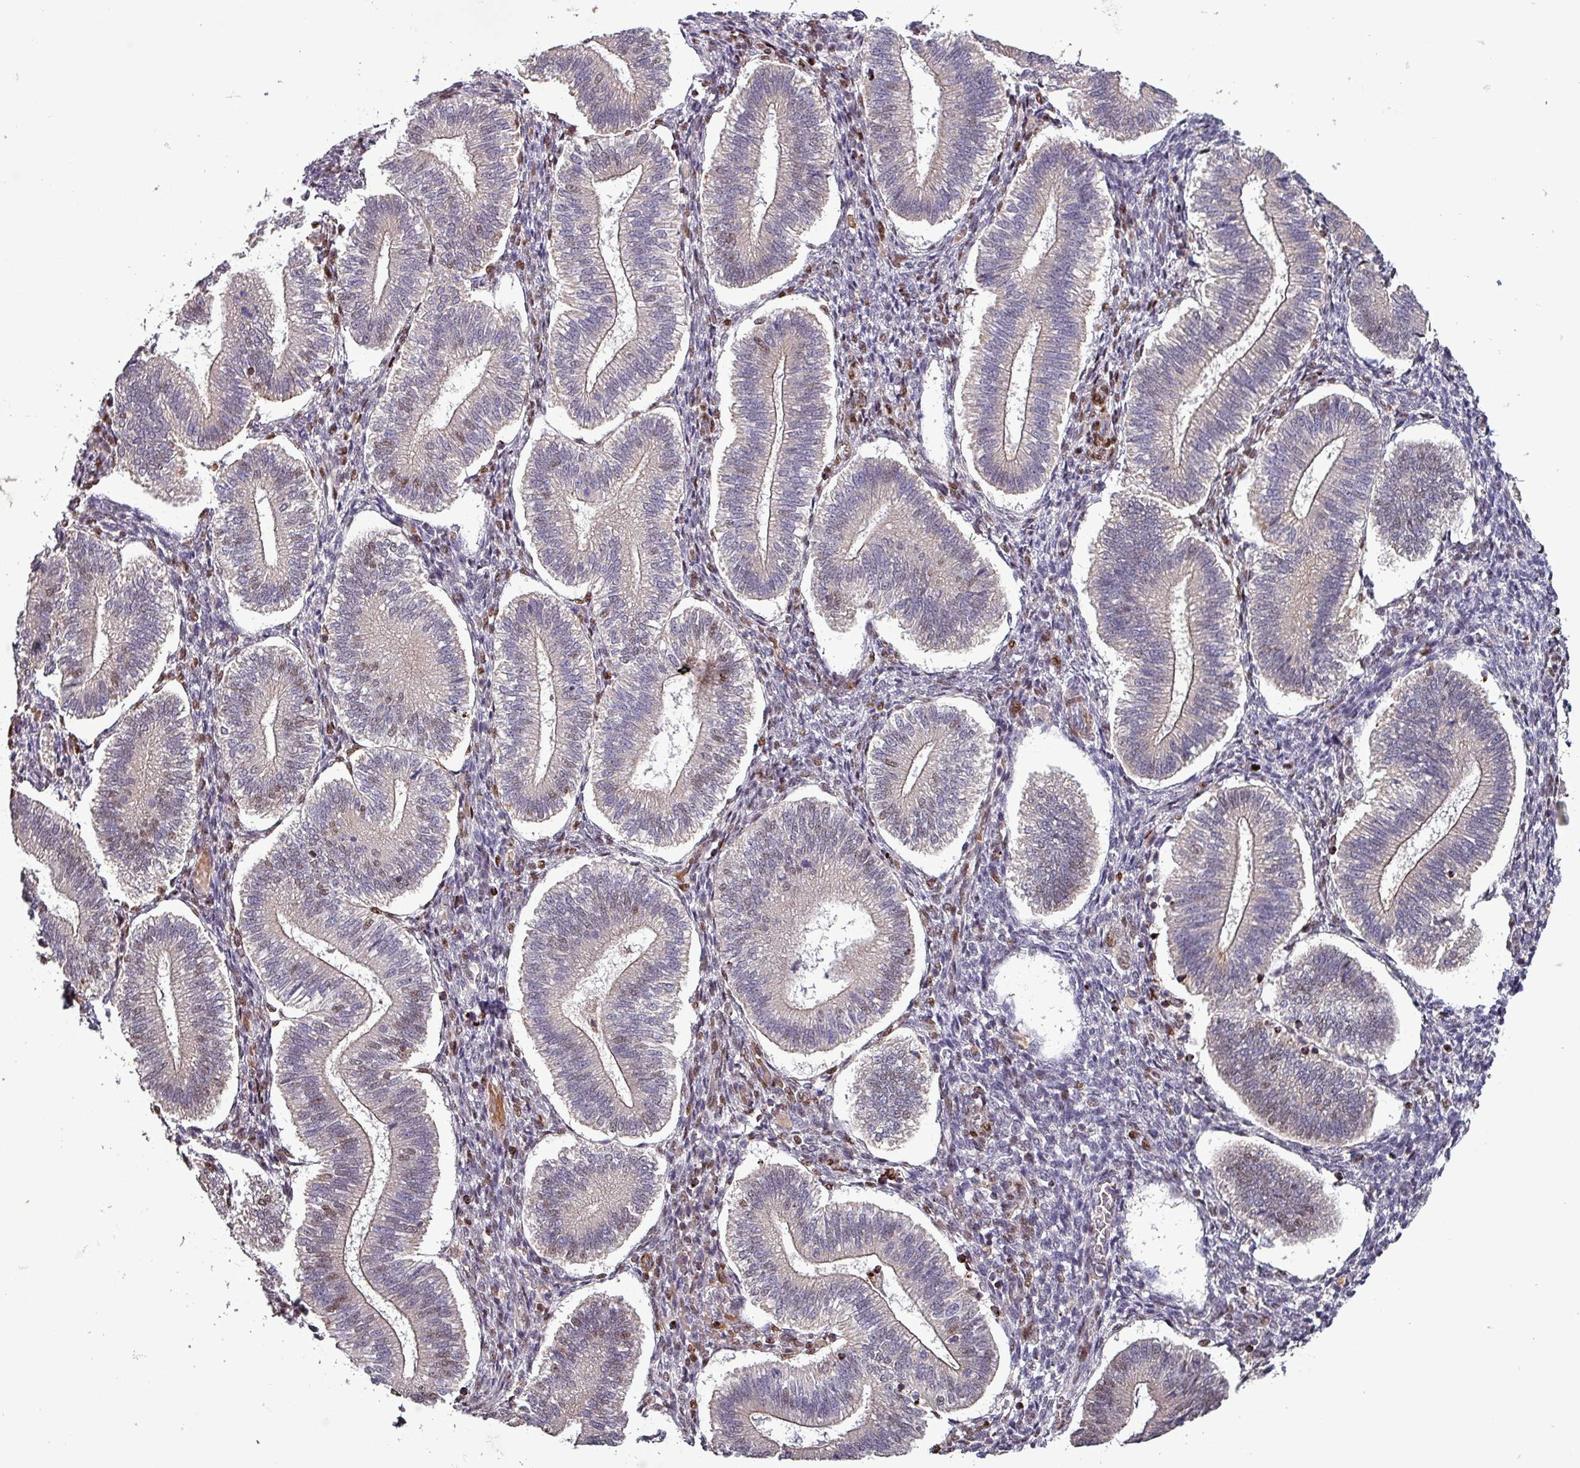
{"staining": {"intensity": "negative", "quantity": "none", "location": "none"}, "tissue": "endometrium", "cell_type": "Cells in endometrial stroma", "image_type": "normal", "snomed": [{"axis": "morphology", "description": "Normal tissue, NOS"}, {"axis": "topography", "description": "Endometrium"}], "caption": "There is no significant expression in cells in endometrial stroma of endometrium. The staining was performed using DAB (3,3'-diaminobenzidine) to visualize the protein expression in brown, while the nuclei were stained in blue with hematoxylin (Magnification: 20x).", "gene": "TPRA1", "patient": {"sex": "female", "age": 25}}